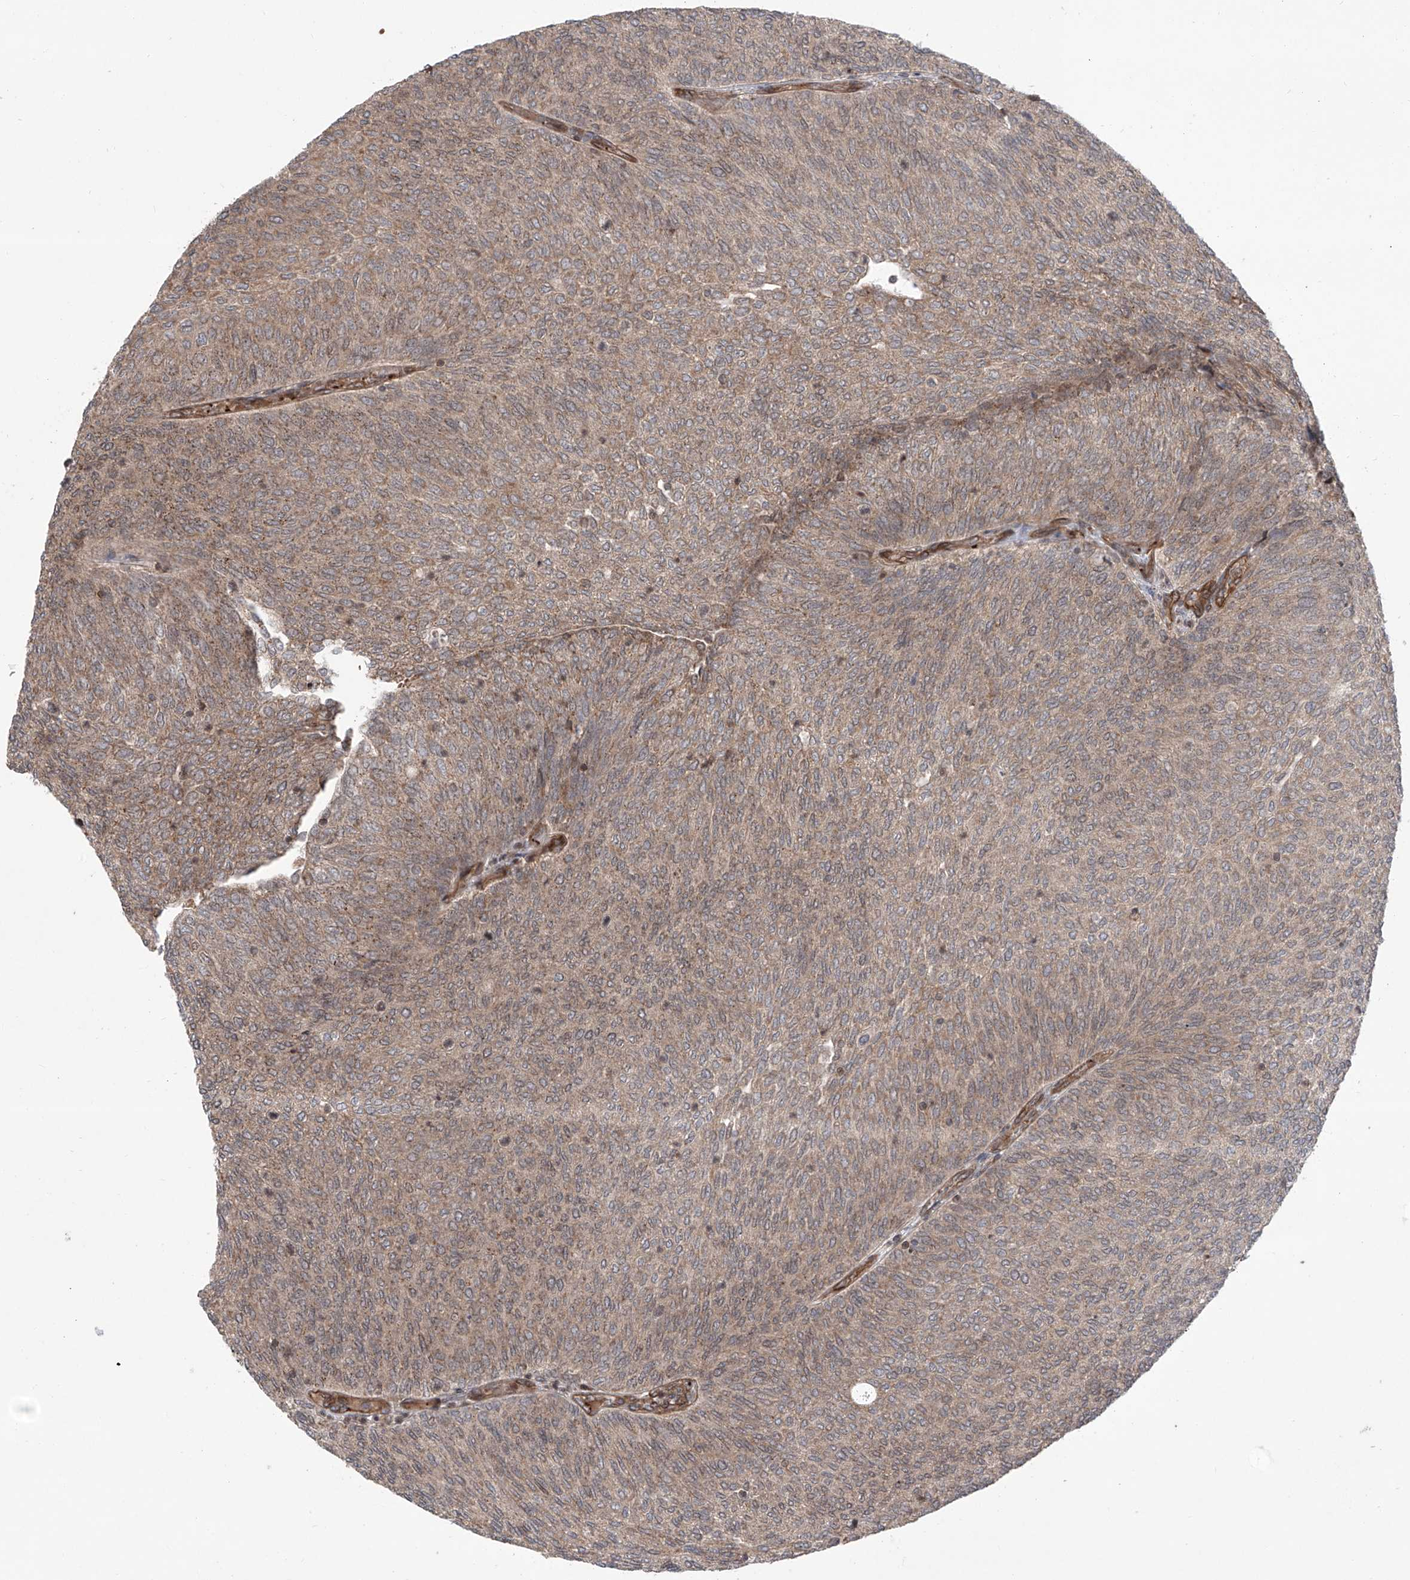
{"staining": {"intensity": "weak", "quantity": ">75%", "location": "cytoplasmic/membranous"}, "tissue": "urothelial cancer", "cell_type": "Tumor cells", "image_type": "cancer", "snomed": [{"axis": "morphology", "description": "Urothelial carcinoma, Low grade"}, {"axis": "topography", "description": "Urinary bladder"}], "caption": "A photomicrograph of human low-grade urothelial carcinoma stained for a protein reveals weak cytoplasmic/membranous brown staining in tumor cells.", "gene": "APAF1", "patient": {"sex": "female", "age": 79}}